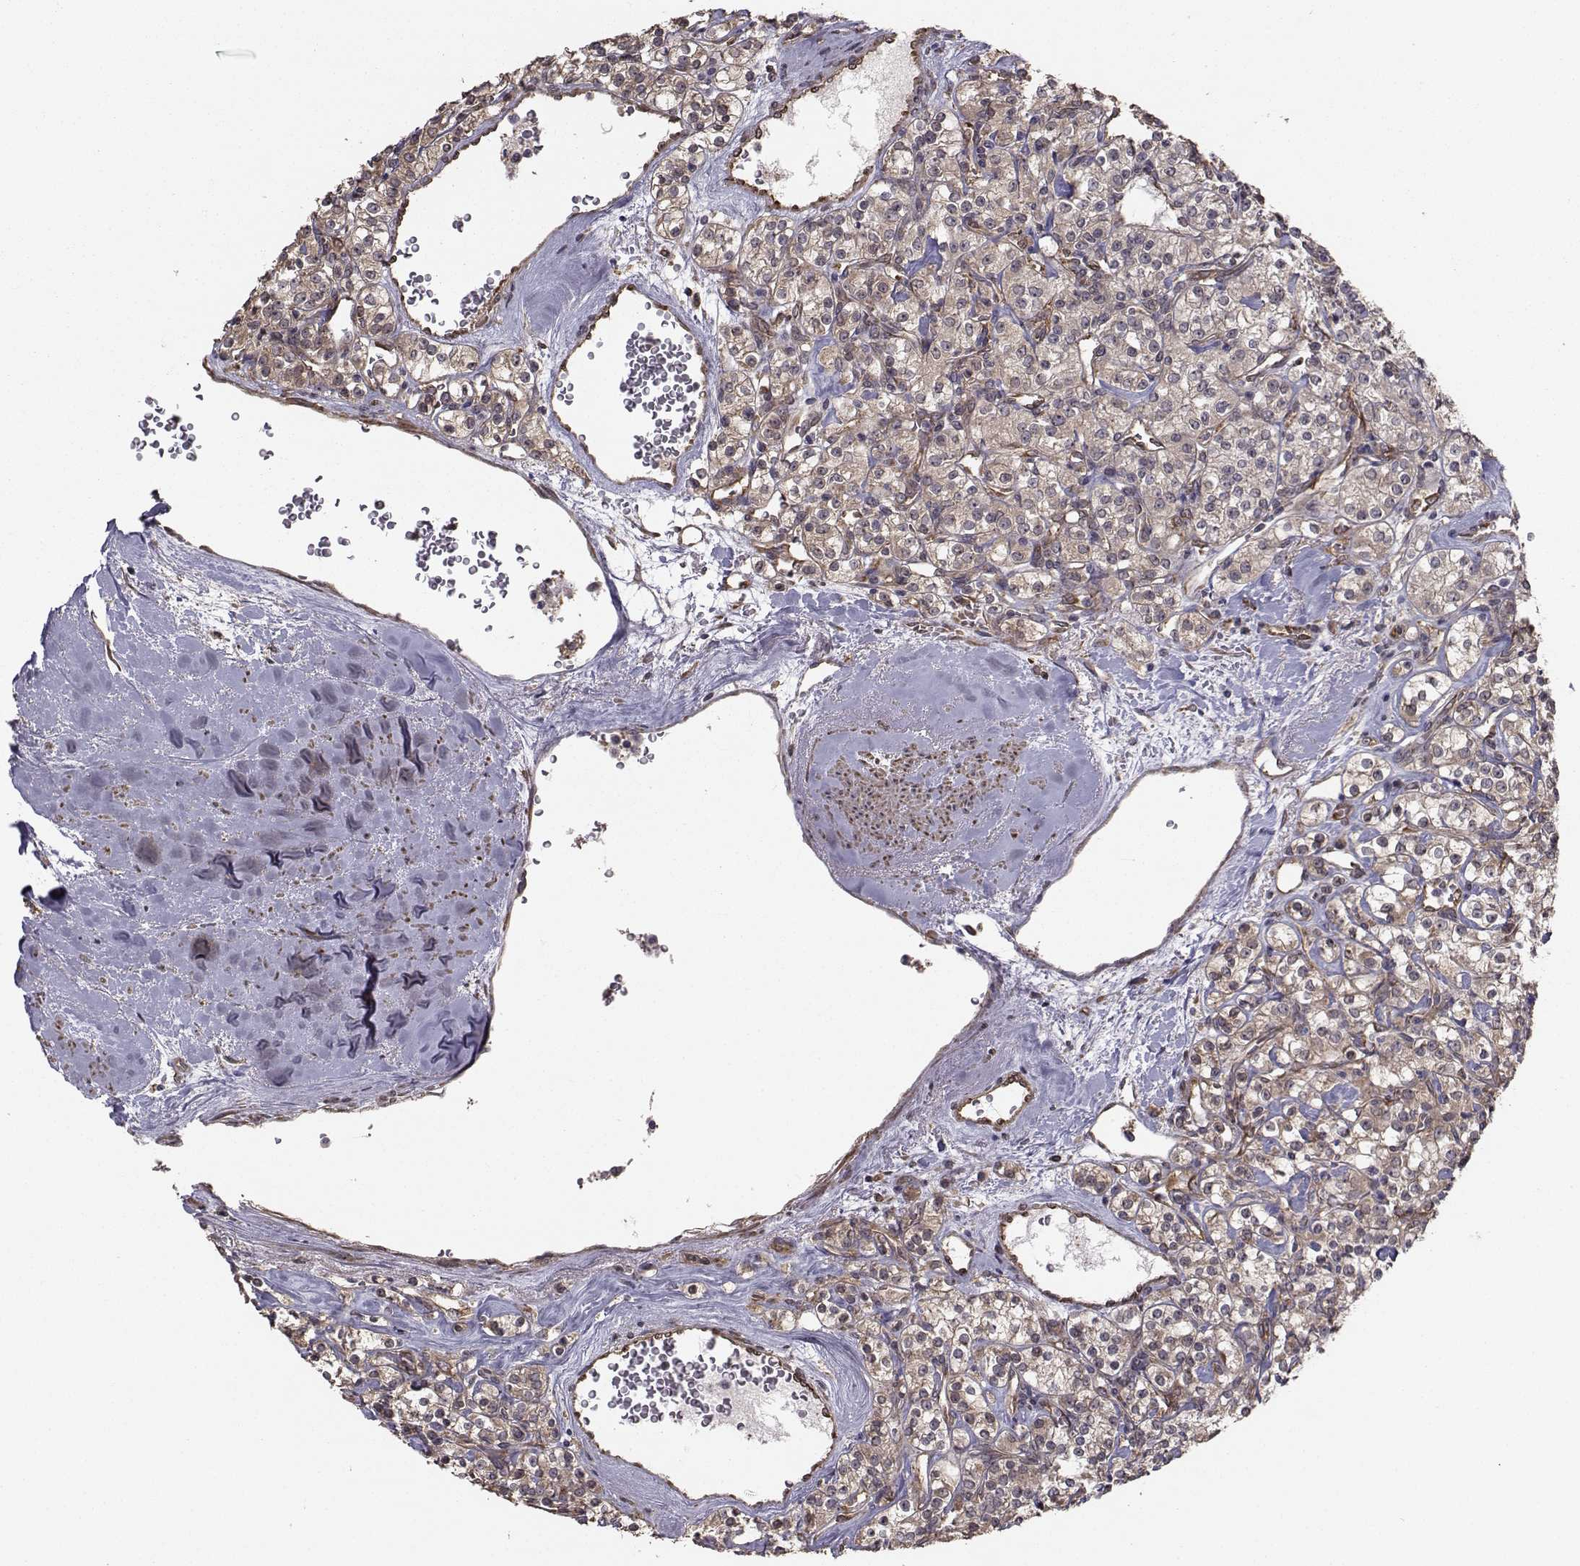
{"staining": {"intensity": "weak", "quantity": ">75%", "location": "cytoplasmic/membranous"}, "tissue": "renal cancer", "cell_type": "Tumor cells", "image_type": "cancer", "snomed": [{"axis": "morphology", "description": "Adenocarcinoma, NOS"}, {"axis": "topography", "description": "Kidney"}], "caption": "A low amount of weak cytoplasmic/membranous expression is identified in about >75% of tumor cells in renal cancer tissue.", "gene": "TRIP10", "patient": {"sex": "male", "age": 77}}